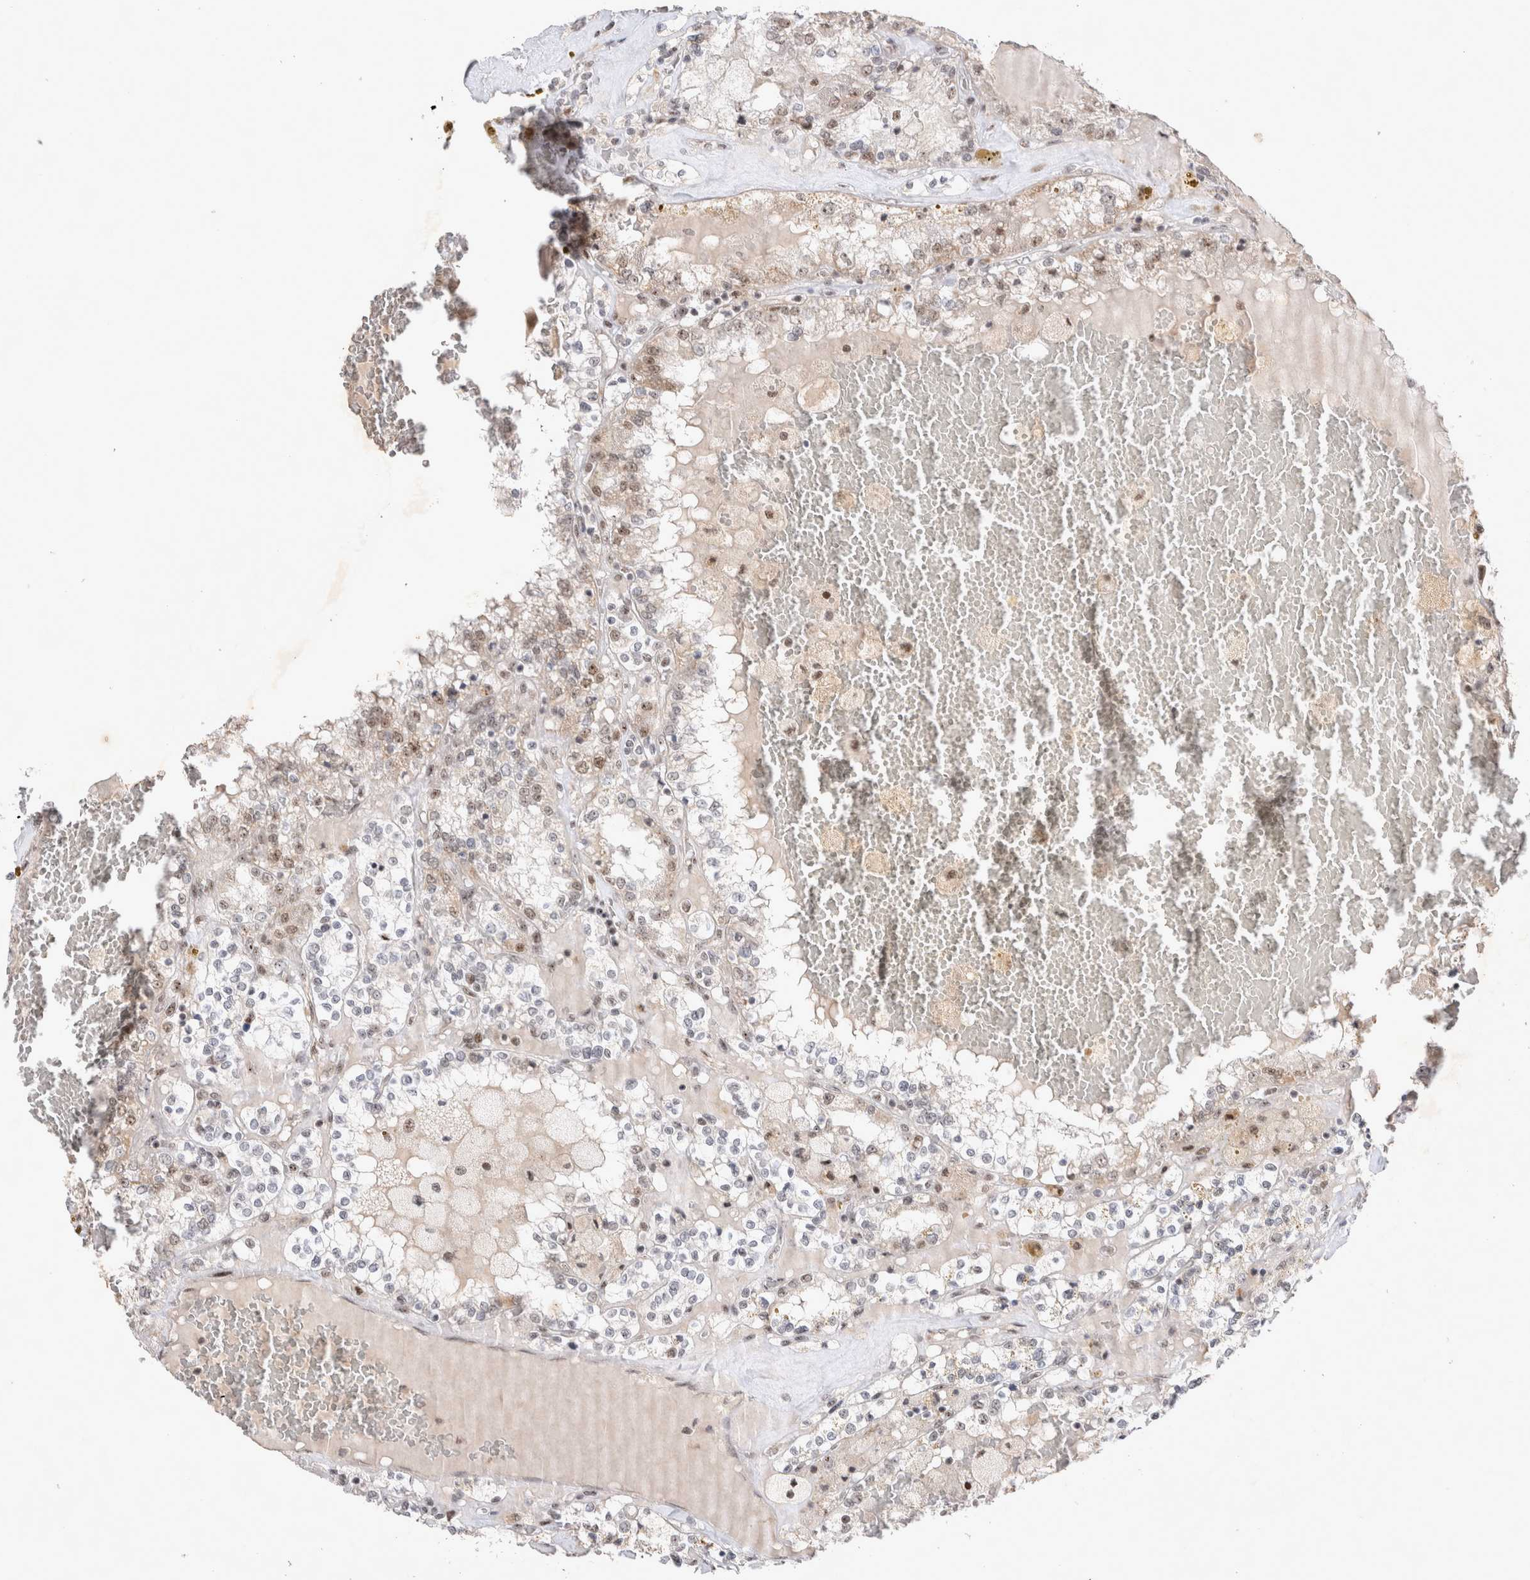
{"staining": {"intensity": "weak", "quantity": "25%-75%", "location": "cytoplasmic/membranous,nuclear"}, "tissue": "renal cancer", "cell_type": "Tumor cells", "image_type": "cancer", "snomed": [{"axis": "morphology", "description": "Adenocarcinoma, NOS"}, {"axis": "topography", "description": "Kidney"}], "caption": "Weak cytoplasmic/membranous and nuclear staining is identified in about 25%-75% of tumor cells in renal adenocarcinoma. The staining was performed using DAB to visualize the protein expression in brown, while the nuclei were stained in blue with hematoxylin (Magnification: 20x).", "gene": "MRPL37", "patient": {"sex": "female", "age": 56}}